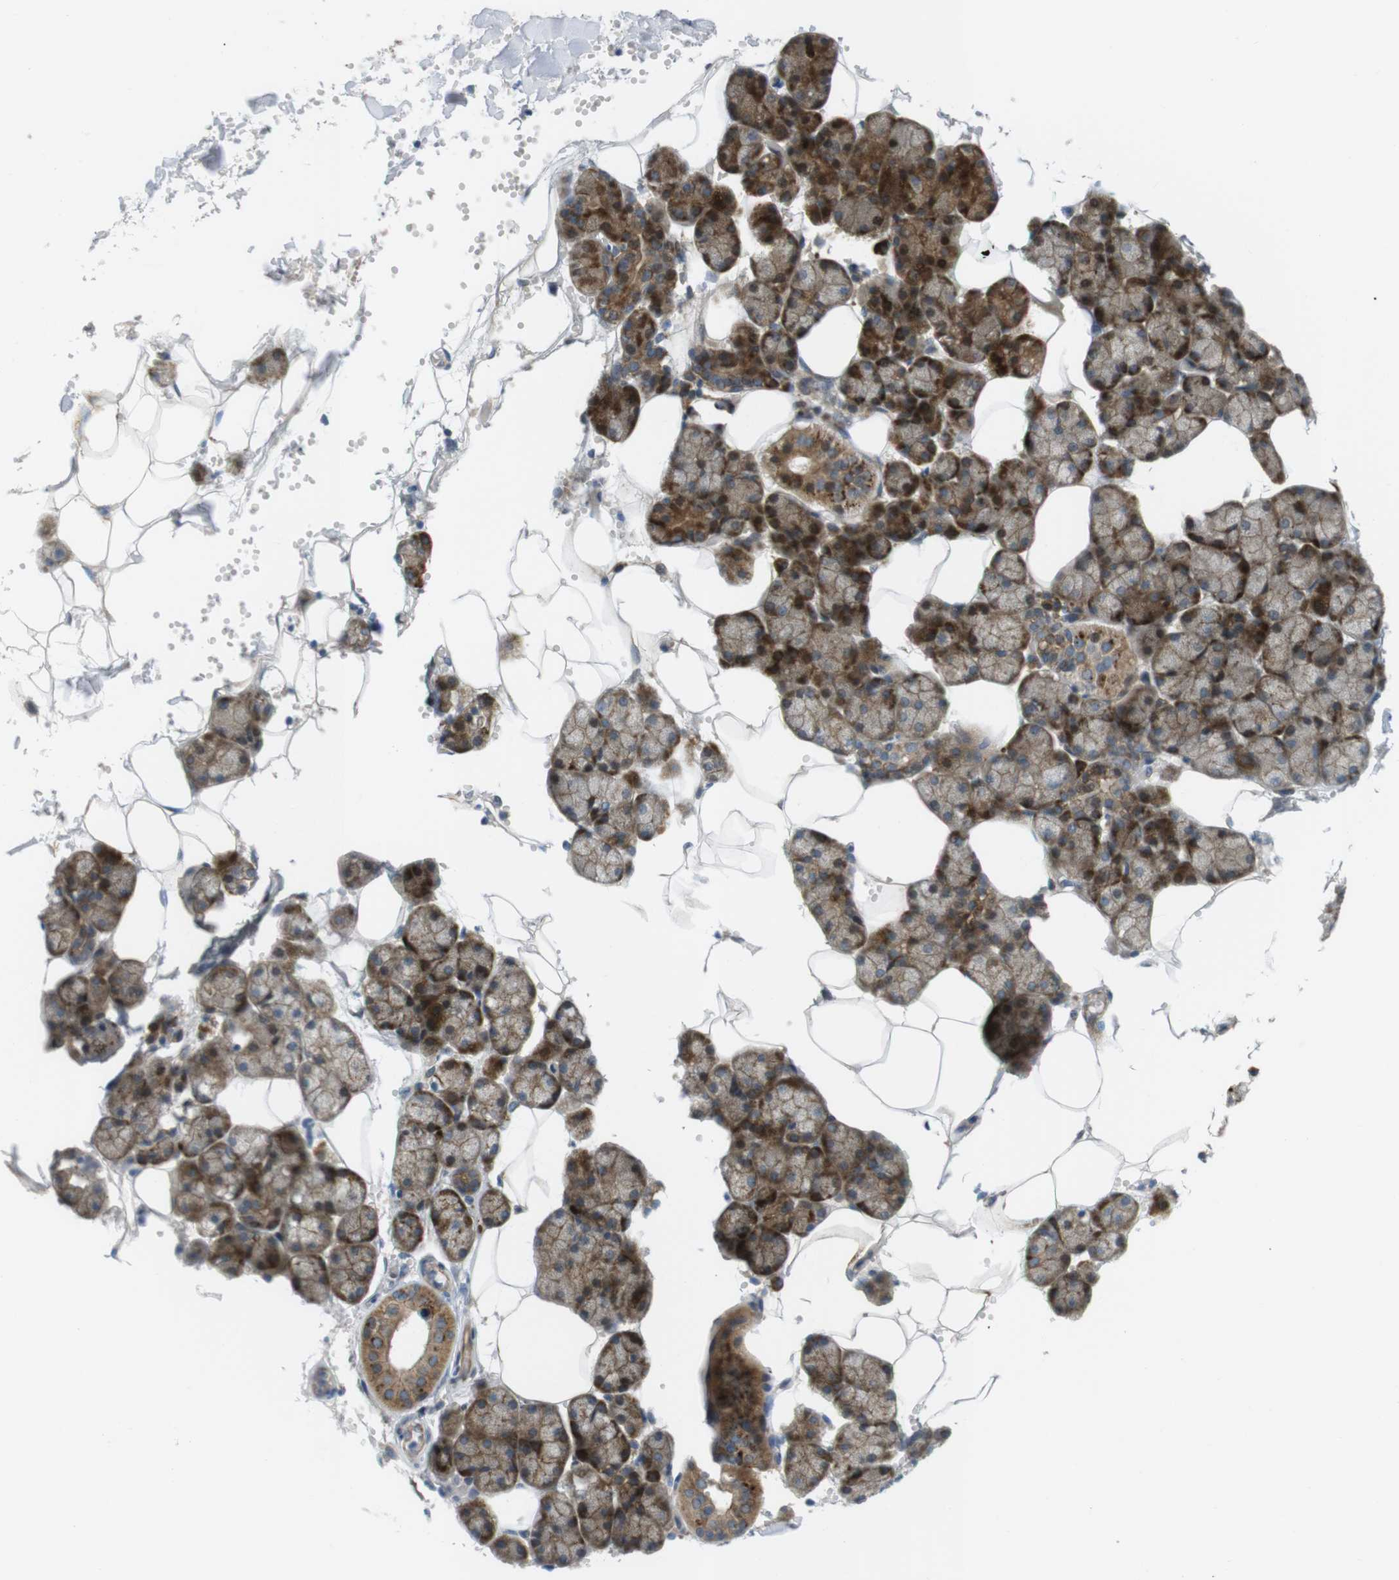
{"staining": {"intensity": "strong", "quantity": ">75%", "location": "cytoplasmic/membranous"}, "tissue": "salivary gland", "cell_type": "Glandular cells", "image_type": "normal", "snomed": [{"axis": "morphology", "description": "Normal tissue, NOS"}, {"axis": "topography", "description": "Salivary gland"}], "caption": "Protein analysis of unremarkable salivary gland displays strong cytoplasmic/membranous positivity in approximately >75% of glandular cells.", "gene": "GJC3", "patient": {"sex": "male", "age": 62}}